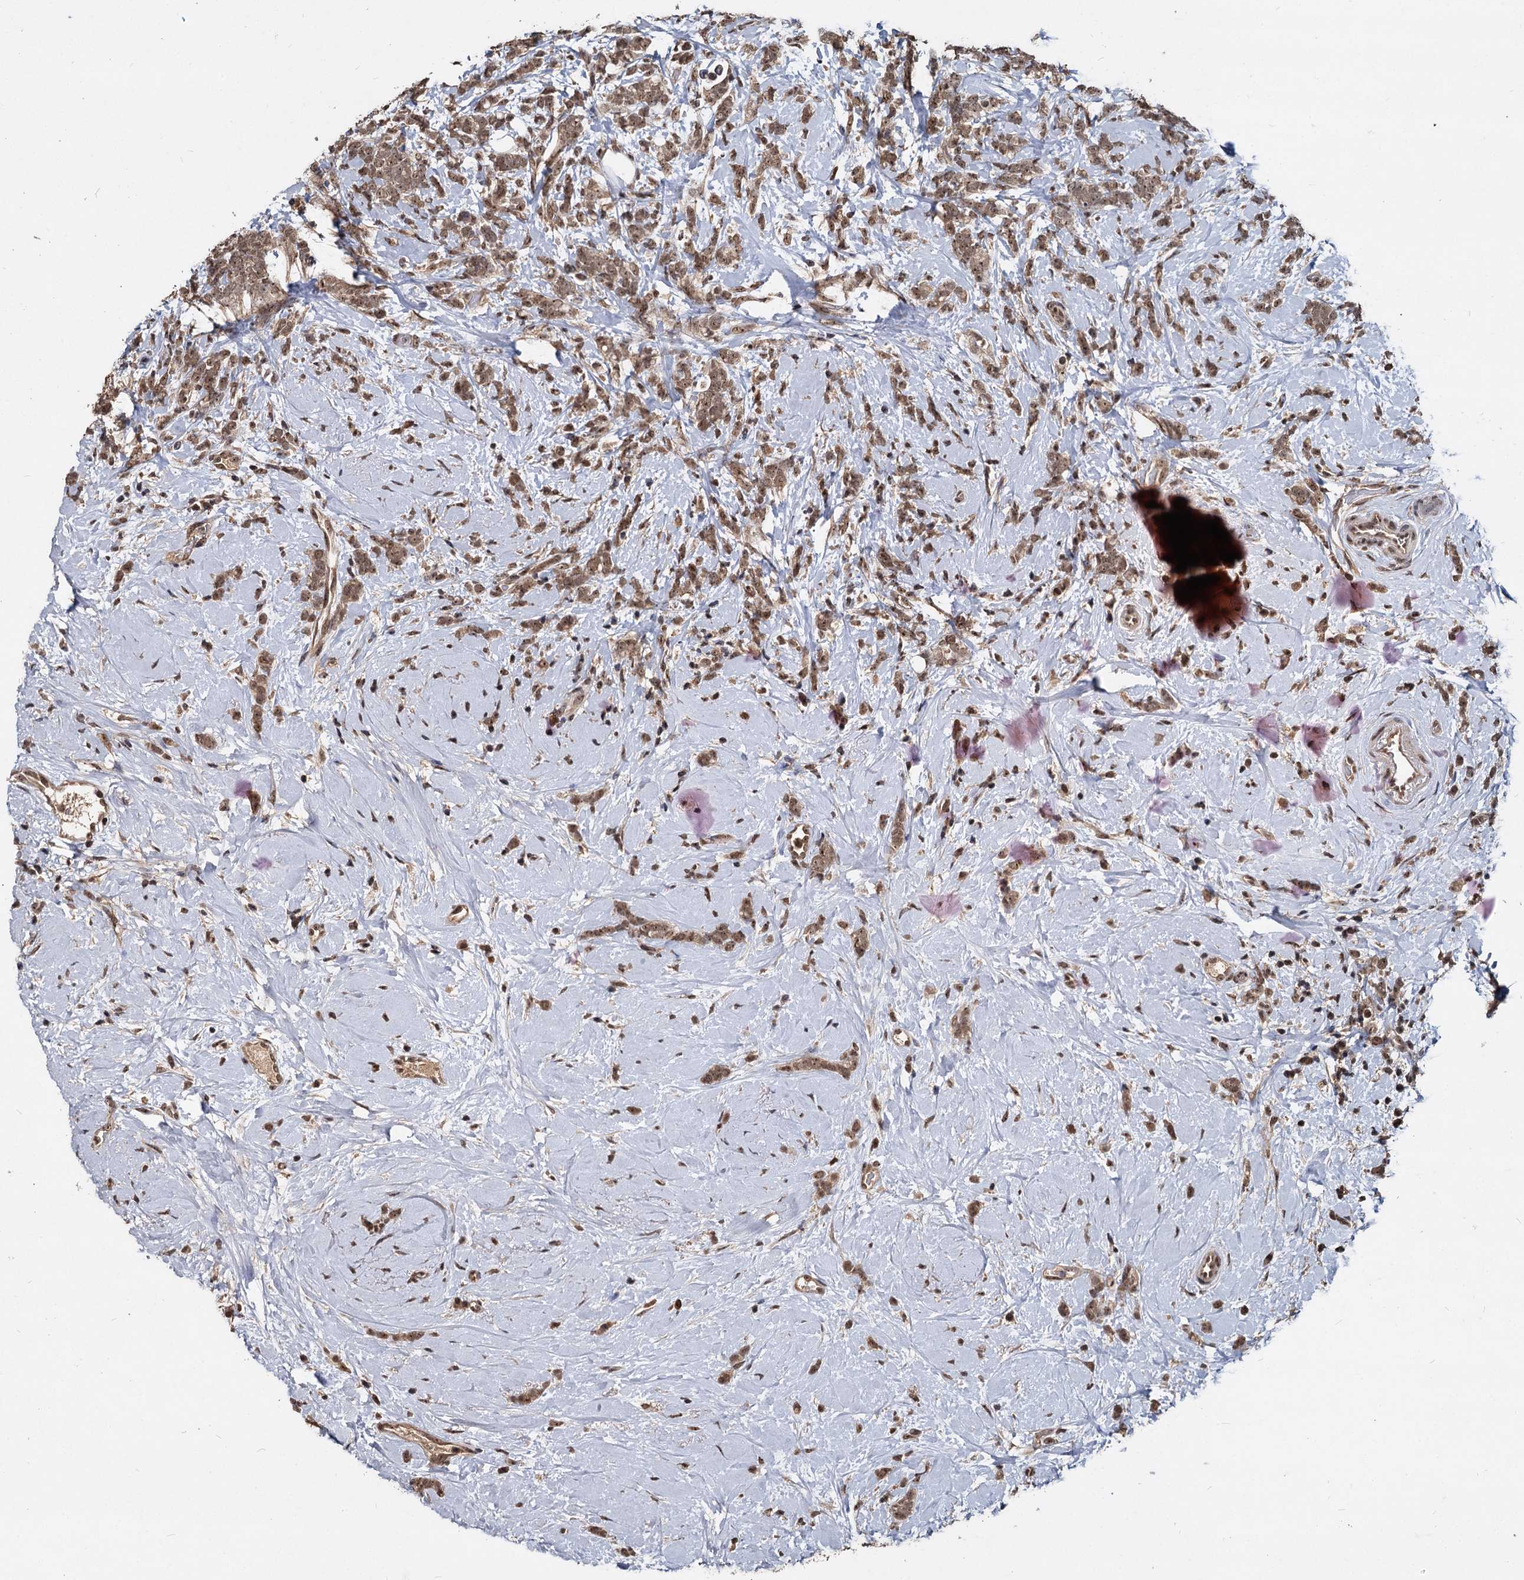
{"staining": {"intensity": "moderate", "quantity": ">75%", "location": "cytoplasmic/membranous,nuclear"}, "tissue": "breast cancer", "cell_type": "Tumor cells", "image_type": "cancer", "snomed": [{"axis": "morphology", "description": "Lobular carcinoma"}, {"axis": "topography", "description": "Breast"}], "caption": "IHC of human breast lobular carcinoma displays medium levels of moderate cytoplasmic/membranous and nuclear staining in approximately >75% of tumor cells. Using DAB (brown) and hematoxylin (blue) stains, captured at high magnification using brightfield microscopy.", "gene": "FAM216B", "patient": {"sex": "female", "age": 58}}